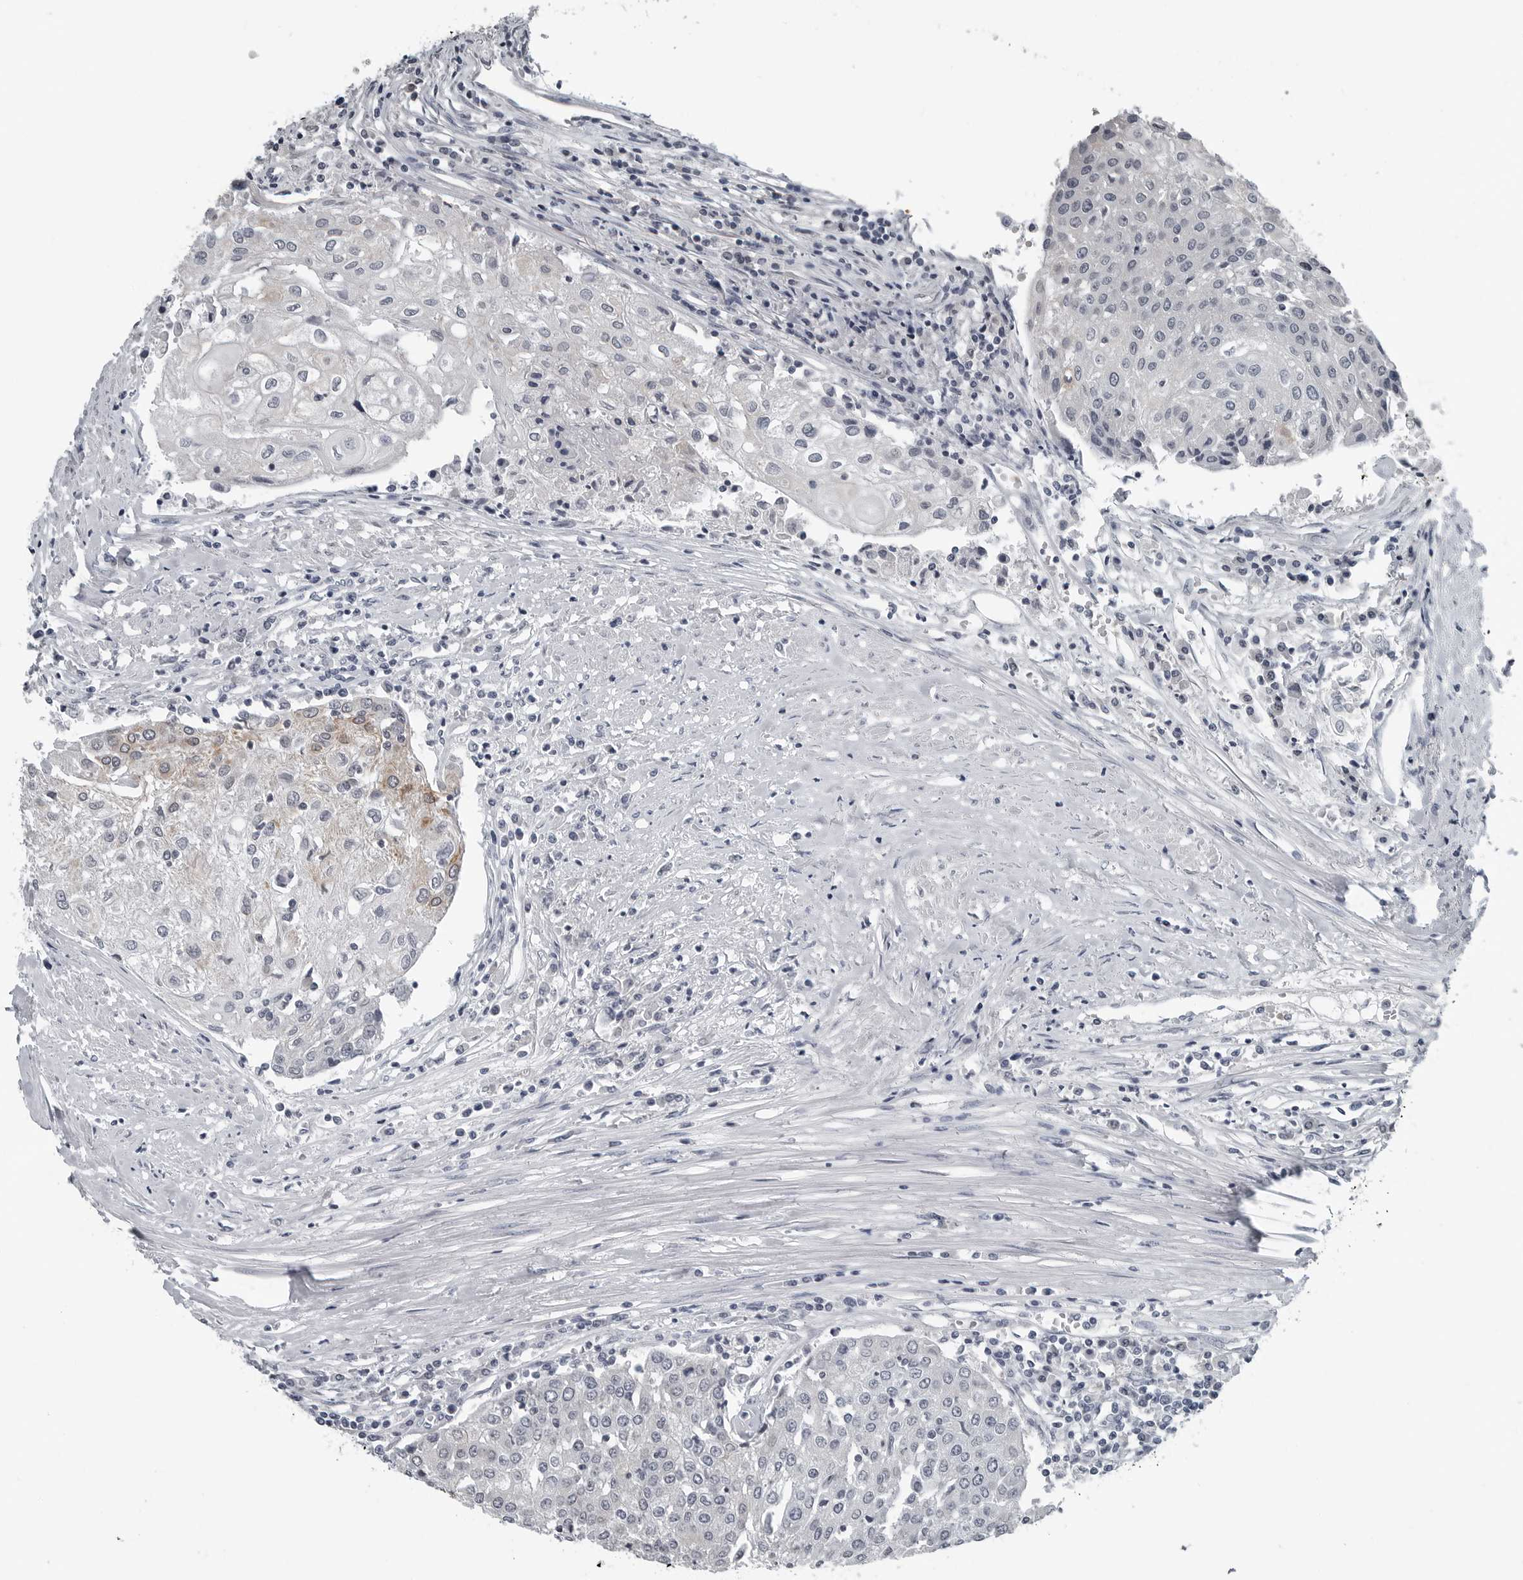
{"staining": {"intensity": "weak", "quantity": "<25%", "location": "cytoplasmic/membranous"}, "tissue": "urothelial cancer", "cell_type": "Tumor cells", "image_type": "cancer", "snomed": [{"axis": "morphology", "description": "Urothelial carcinoma, High grade"}, {"axis": "topography", "description": "Urinary bladder"}], "caption": "There is no significant expression in tumor cells of urothelial cancer. (DAB (3,3'-diaminobenzidine) immunohistochemistry (IHC) with hematoxylin counter stain).", "gene": "SPINK1", "patient": {"sex": "female", "age": 85}}